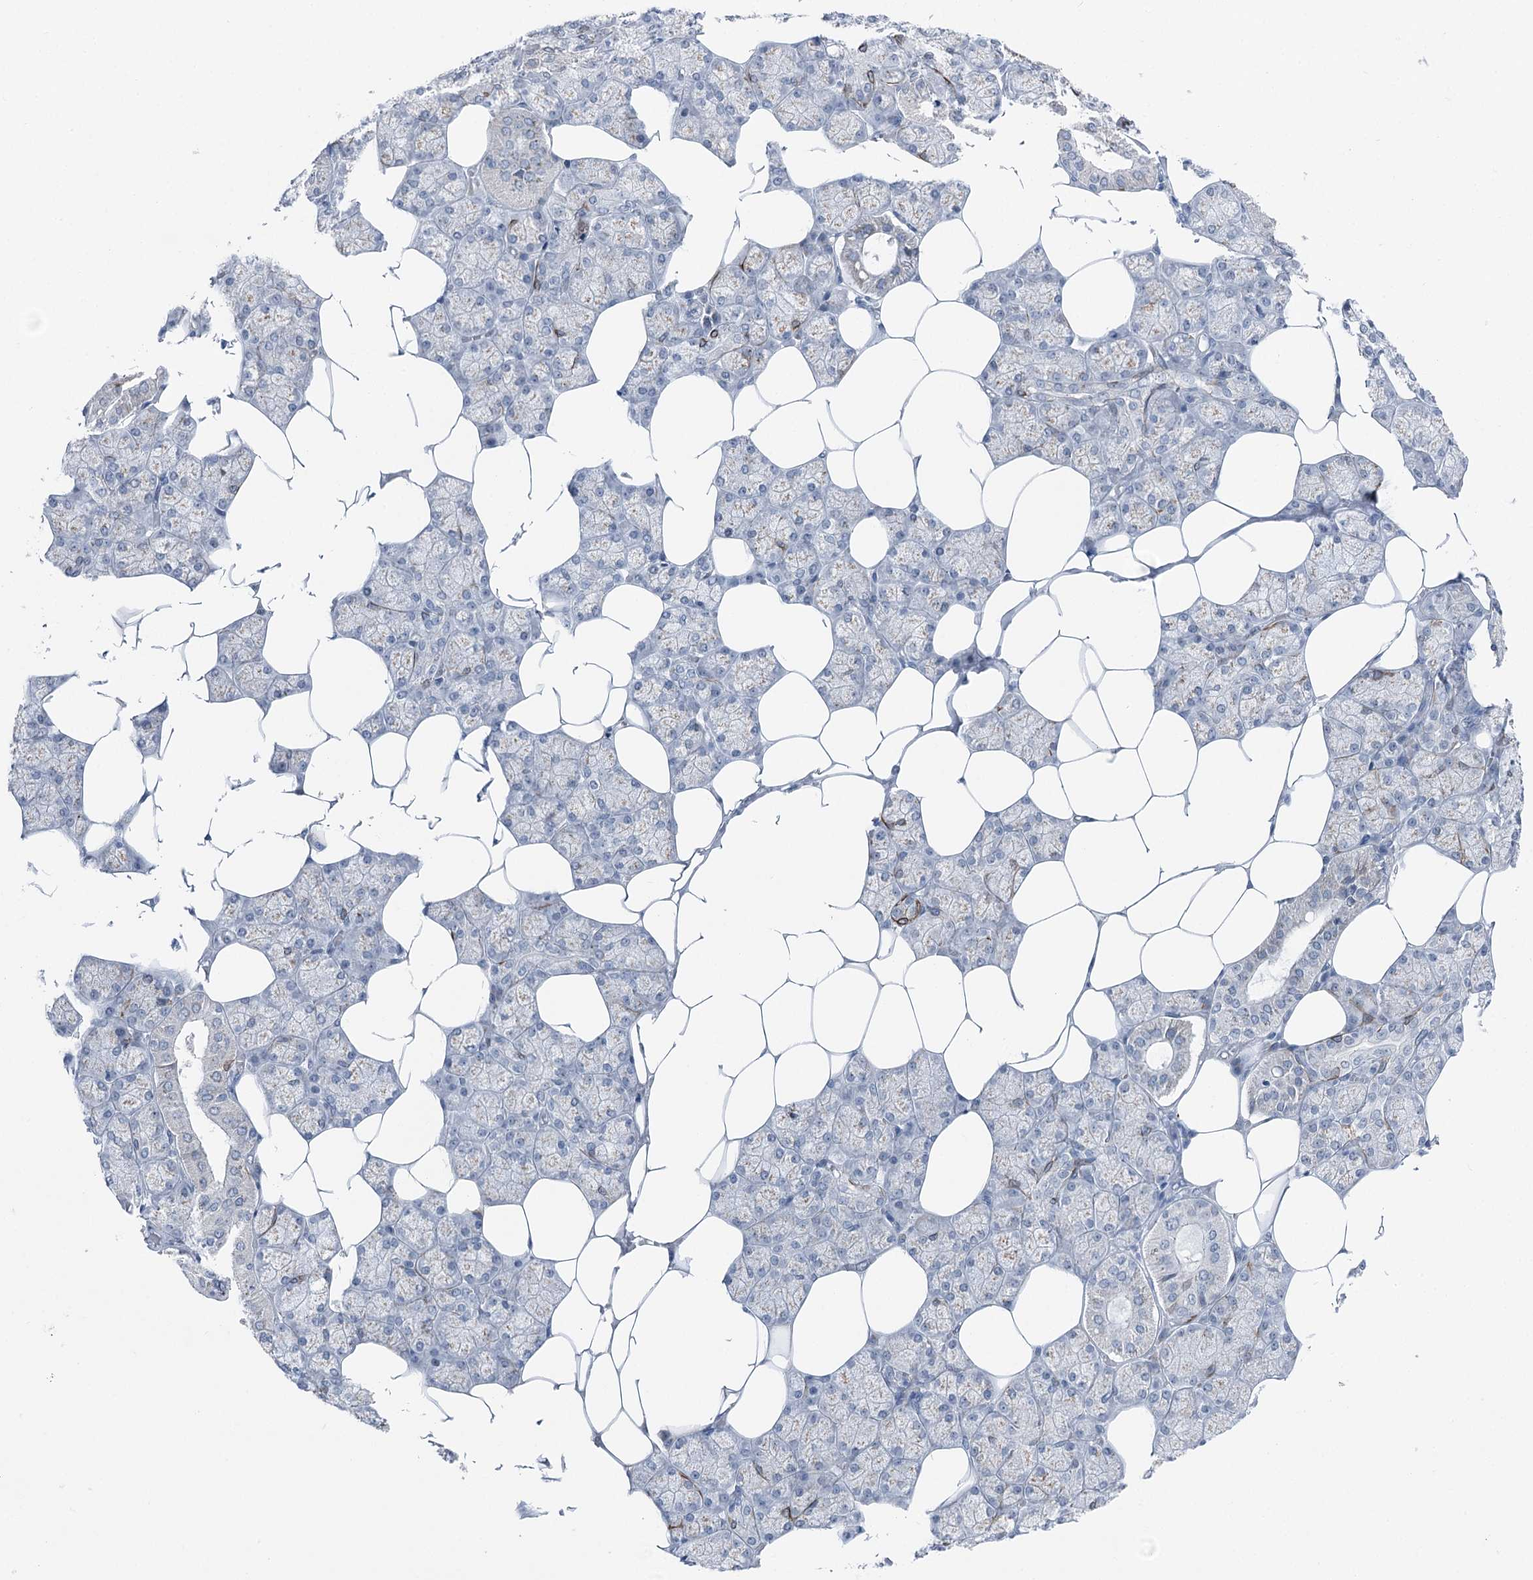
{"staining": {"intensity": "negative", "quantity": "none", "location": "none"}, "tissue": "salivary gland", "cell_type": "Glandular cells", "image_type": "normal", "snomed": [{"axis": "morphology", "description": "Normal tissue, NOS"}, {"axis": "topography", "description": "Salivary gland"}], "caption": "DAB immunohistochemical staining of benign human salivary gland displays no significant positivity in glandular cells.", "gene": "STEEP1", "patient": {"sex": "male", "age": 62}}